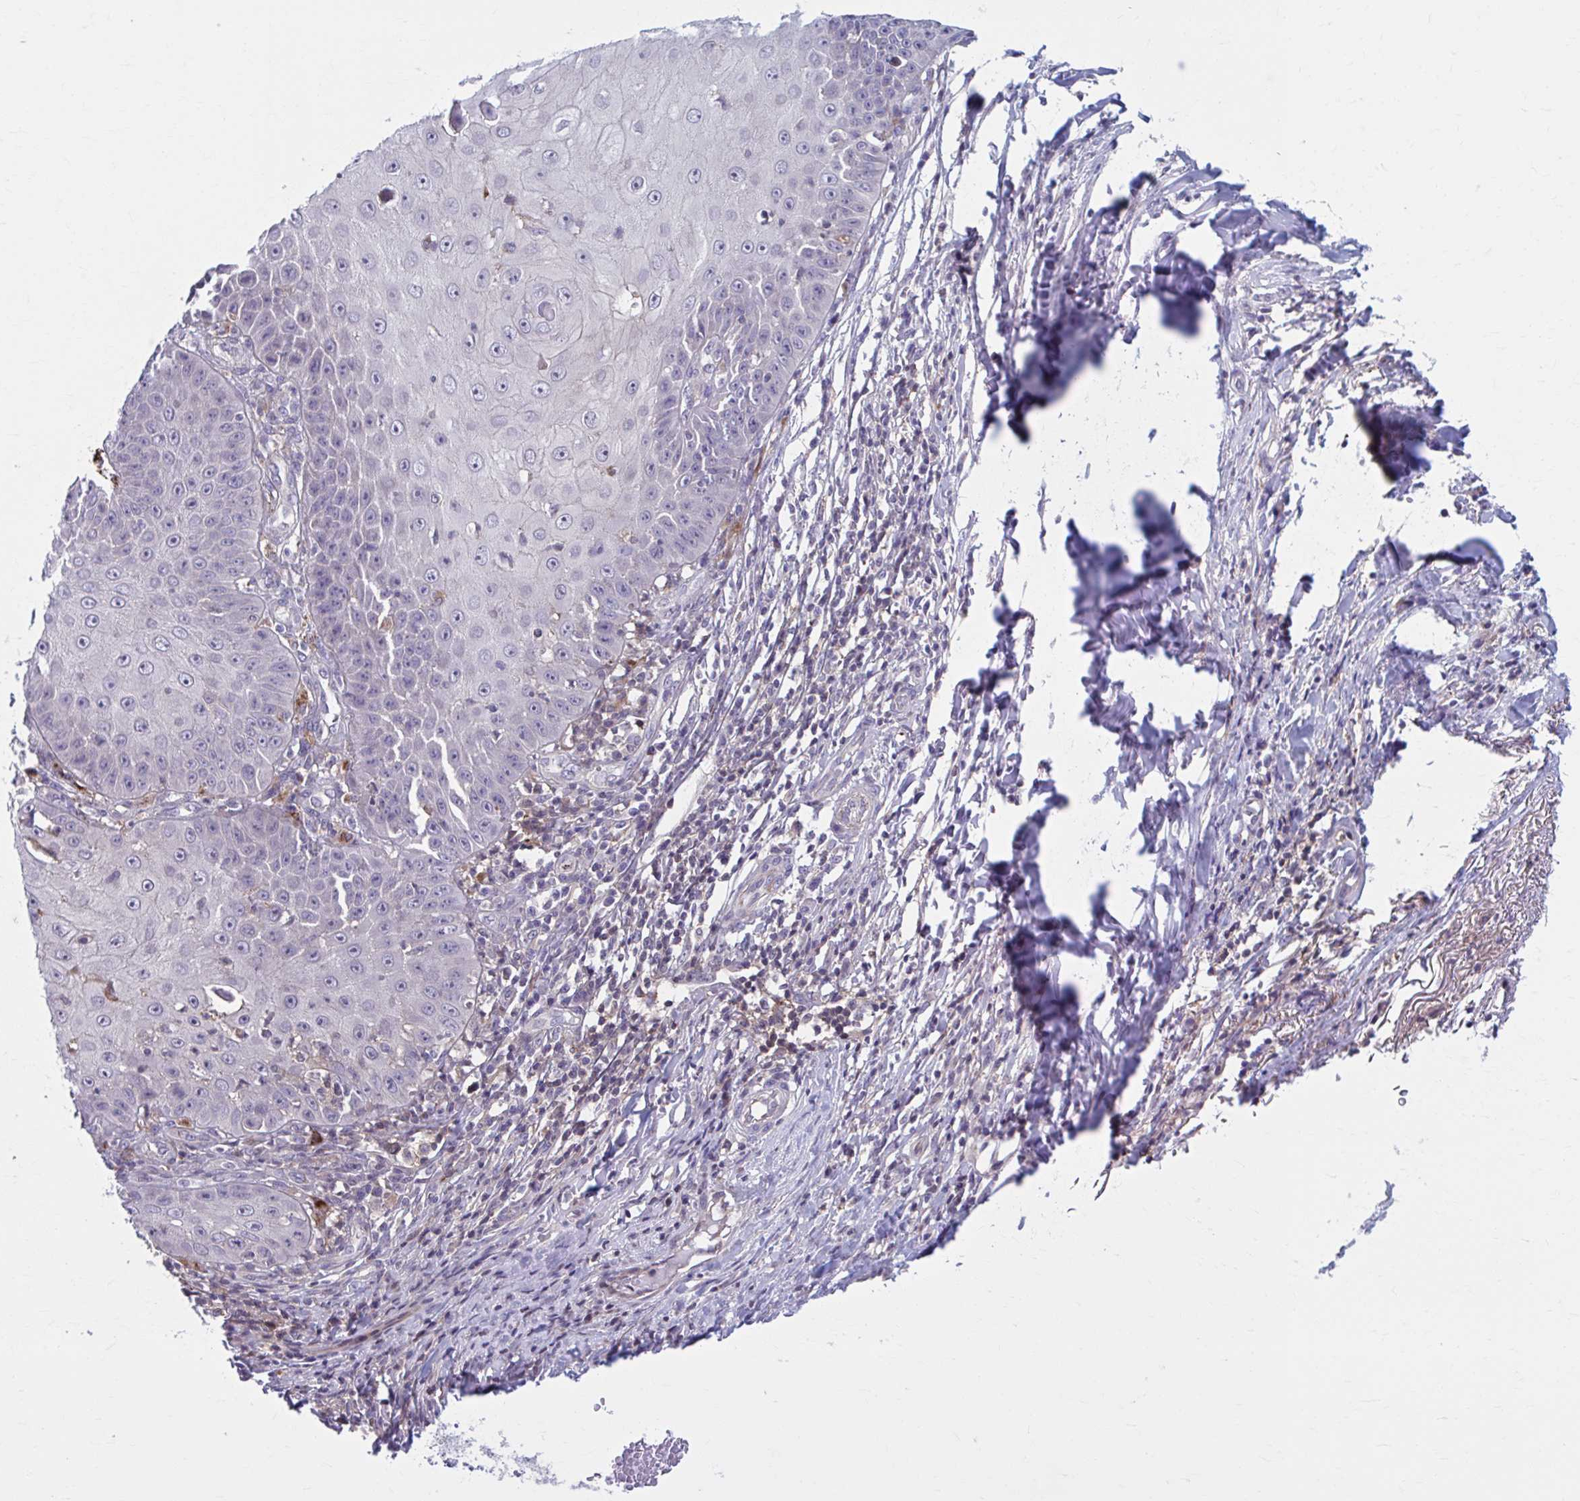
{"staining": {"intensity": "negative", "quantity": "none", "location": "none"}, "tissue": "skin cancer", "cell_type": "Tumor cells", "image_type": "cancer", "snomed": [{"axis": "morphology", "description": "Squamous cell carcinoma, NOS"}, {"axis": "topography", "description": "Skin"}], "caption": "A high-resolution image shows IHC staining of skin cancer (squamous cell carcinoma), which exhibits no significant staining in tumor cells.", "gene": "ADAT3", "patient": {"sex": "male", "age": 70}}